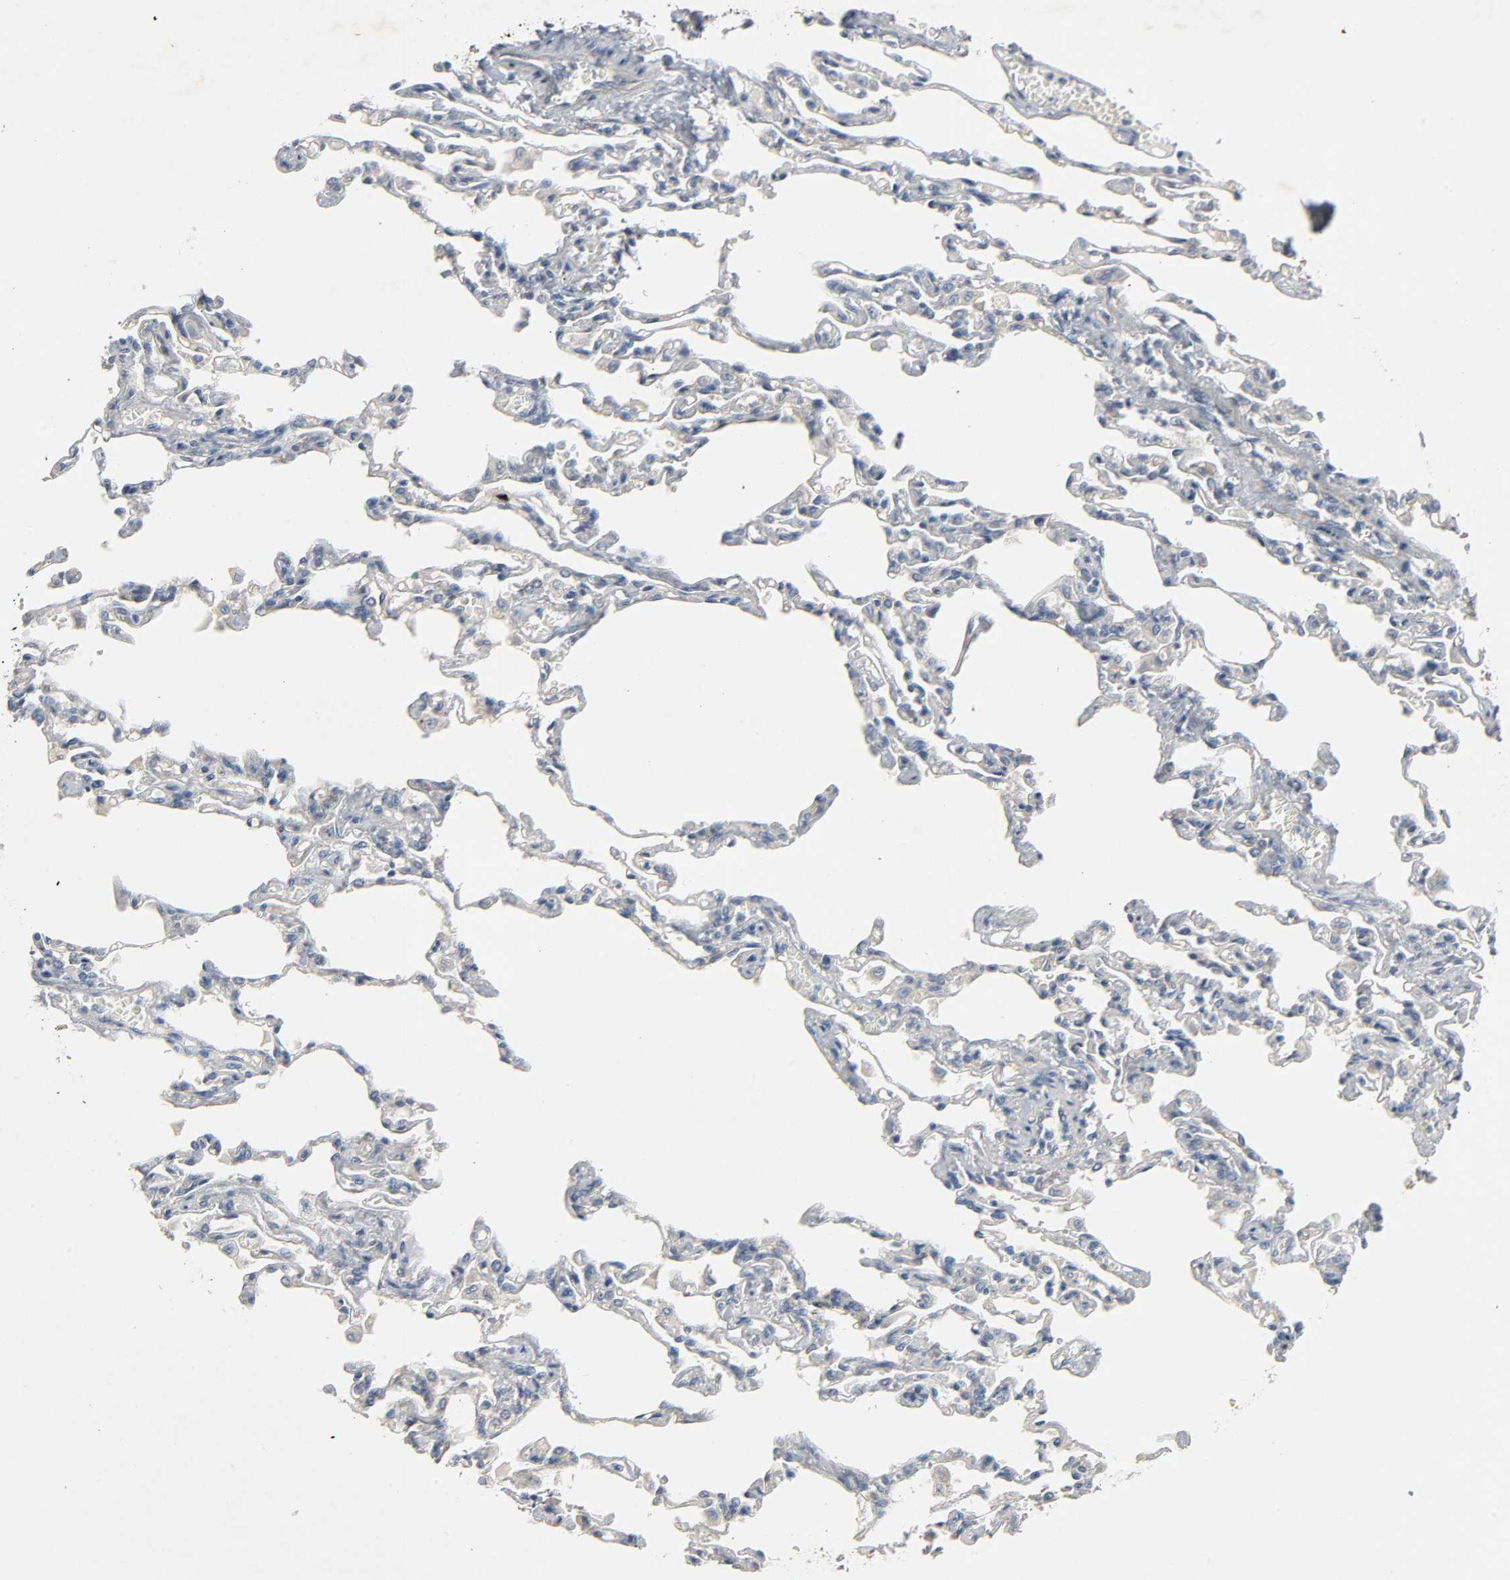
{"staining": {"intensity": "moderate", "quantity": "25%-75%", "location": "cytoplasmic/membranous"}, "tissue": "lung", "cell_type": "Alveolar cells", "image_type": "normal", "snomed": [{"axis": "morphology", "description": "Normal tissue, NOS"}, {"axis": "topography", "description": "Lung"}], "caption": "Immunohistochemistry (IHC) photomicrograph of benign lung: lung stained using IHC exhibits medium levels of moderate protein expression localized specifically in the cytoplasmic/membranous of alveolar cells, appearing as a cytoplasmic/membranous brown color.", "gene": "ARPC1A", "patient": {"sex": "male", "age": 21}}